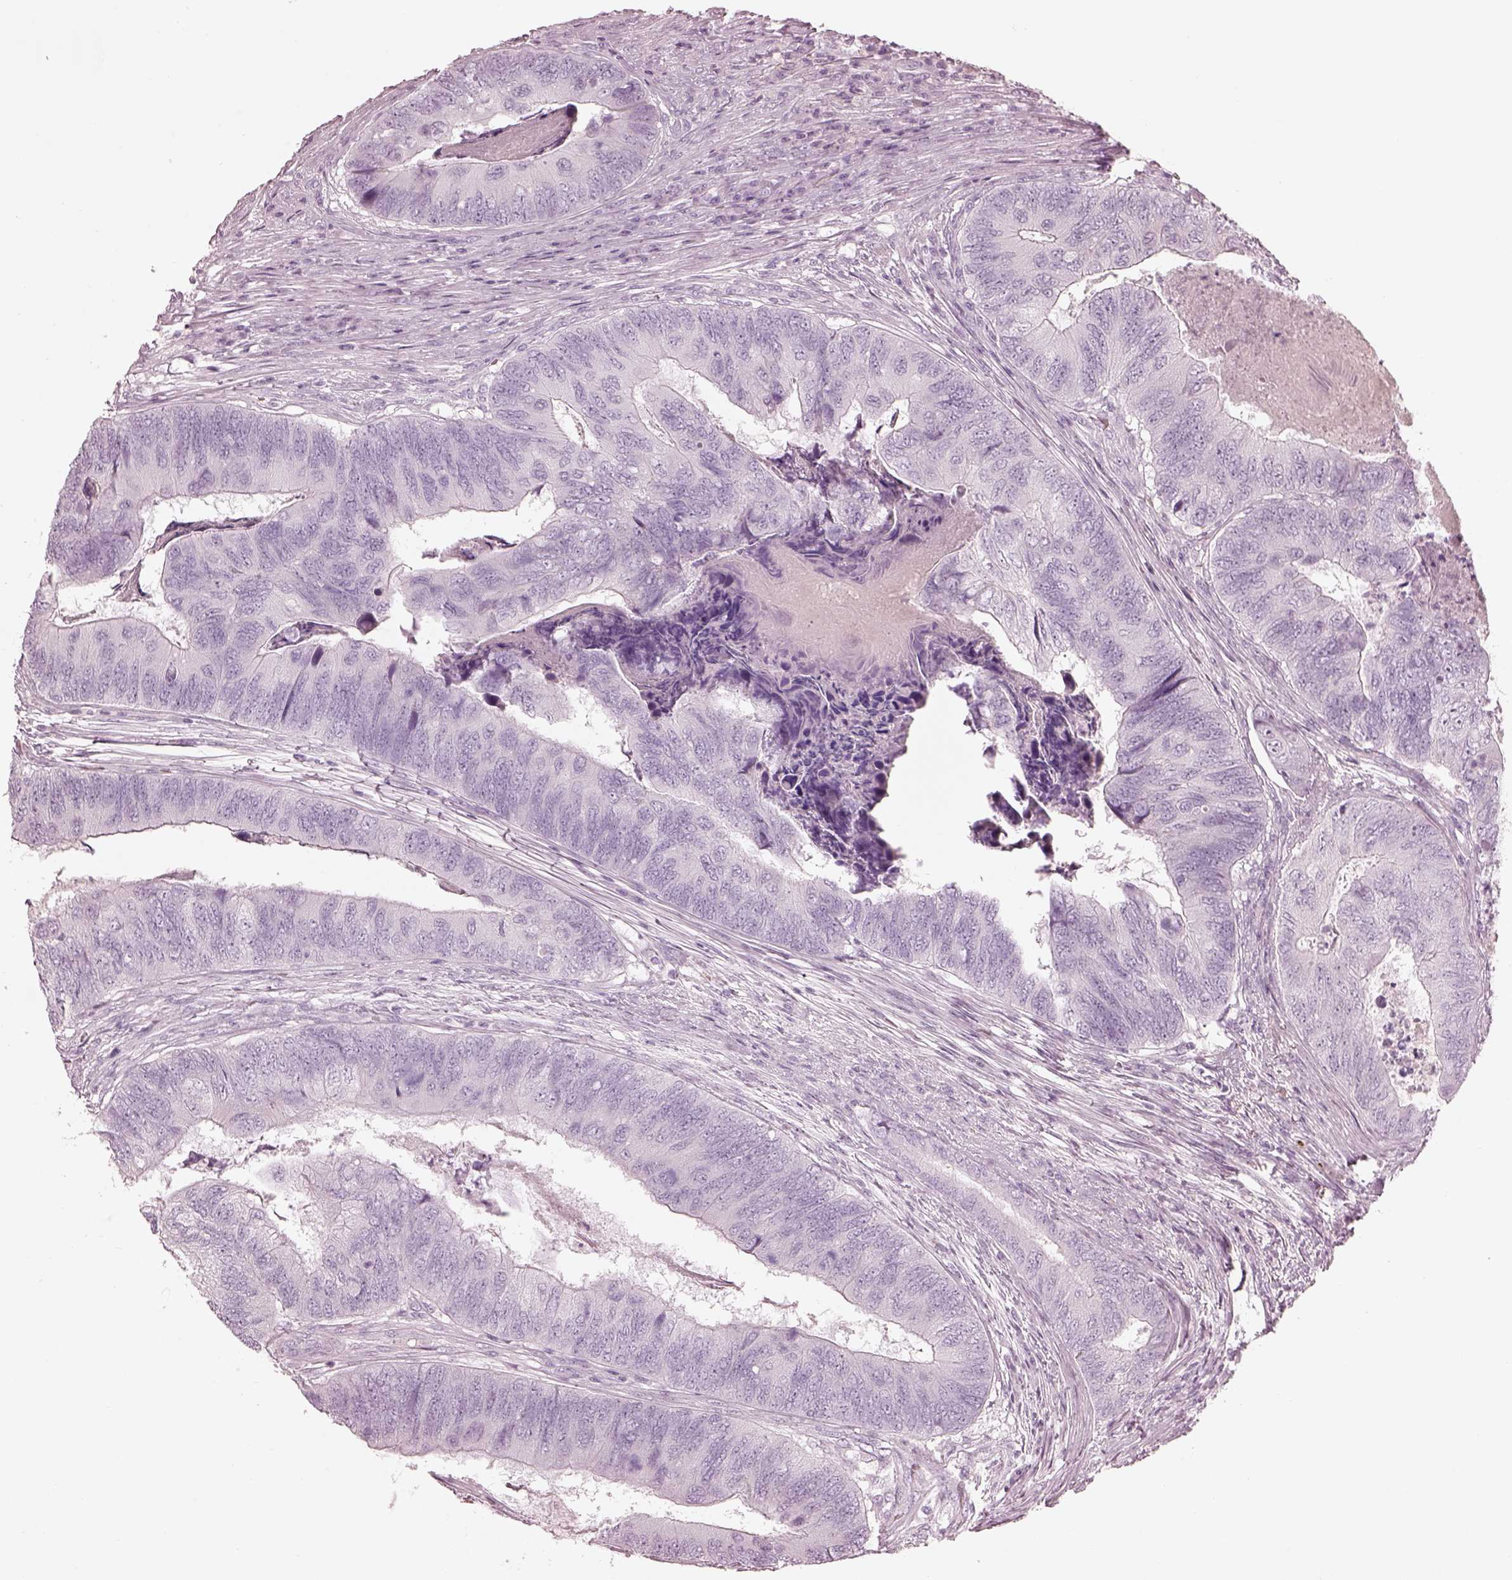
{"staining": {"intensity": "negative", "quantity": "none", "location": "none"}, "tissue": "colorectal cancer", "cell_type": "Tumor cells", "image_type": "cancer", "snomed": [{"axis": "morphology", "description": "Adenocarcinoma, NOS"}, {"axis": "topography", "description": "Colon"}], "caption": "High magnification brightfield microscopy of adenocarcinoma (colorectal) stained with DAB (3,3'-diaminobenzidine) (brown) and counterstained with hematoxylin (blue): tumor cells show no significant expression.", "gene": "RSPH9", "patient": {"sex": "female", "age": 67}}